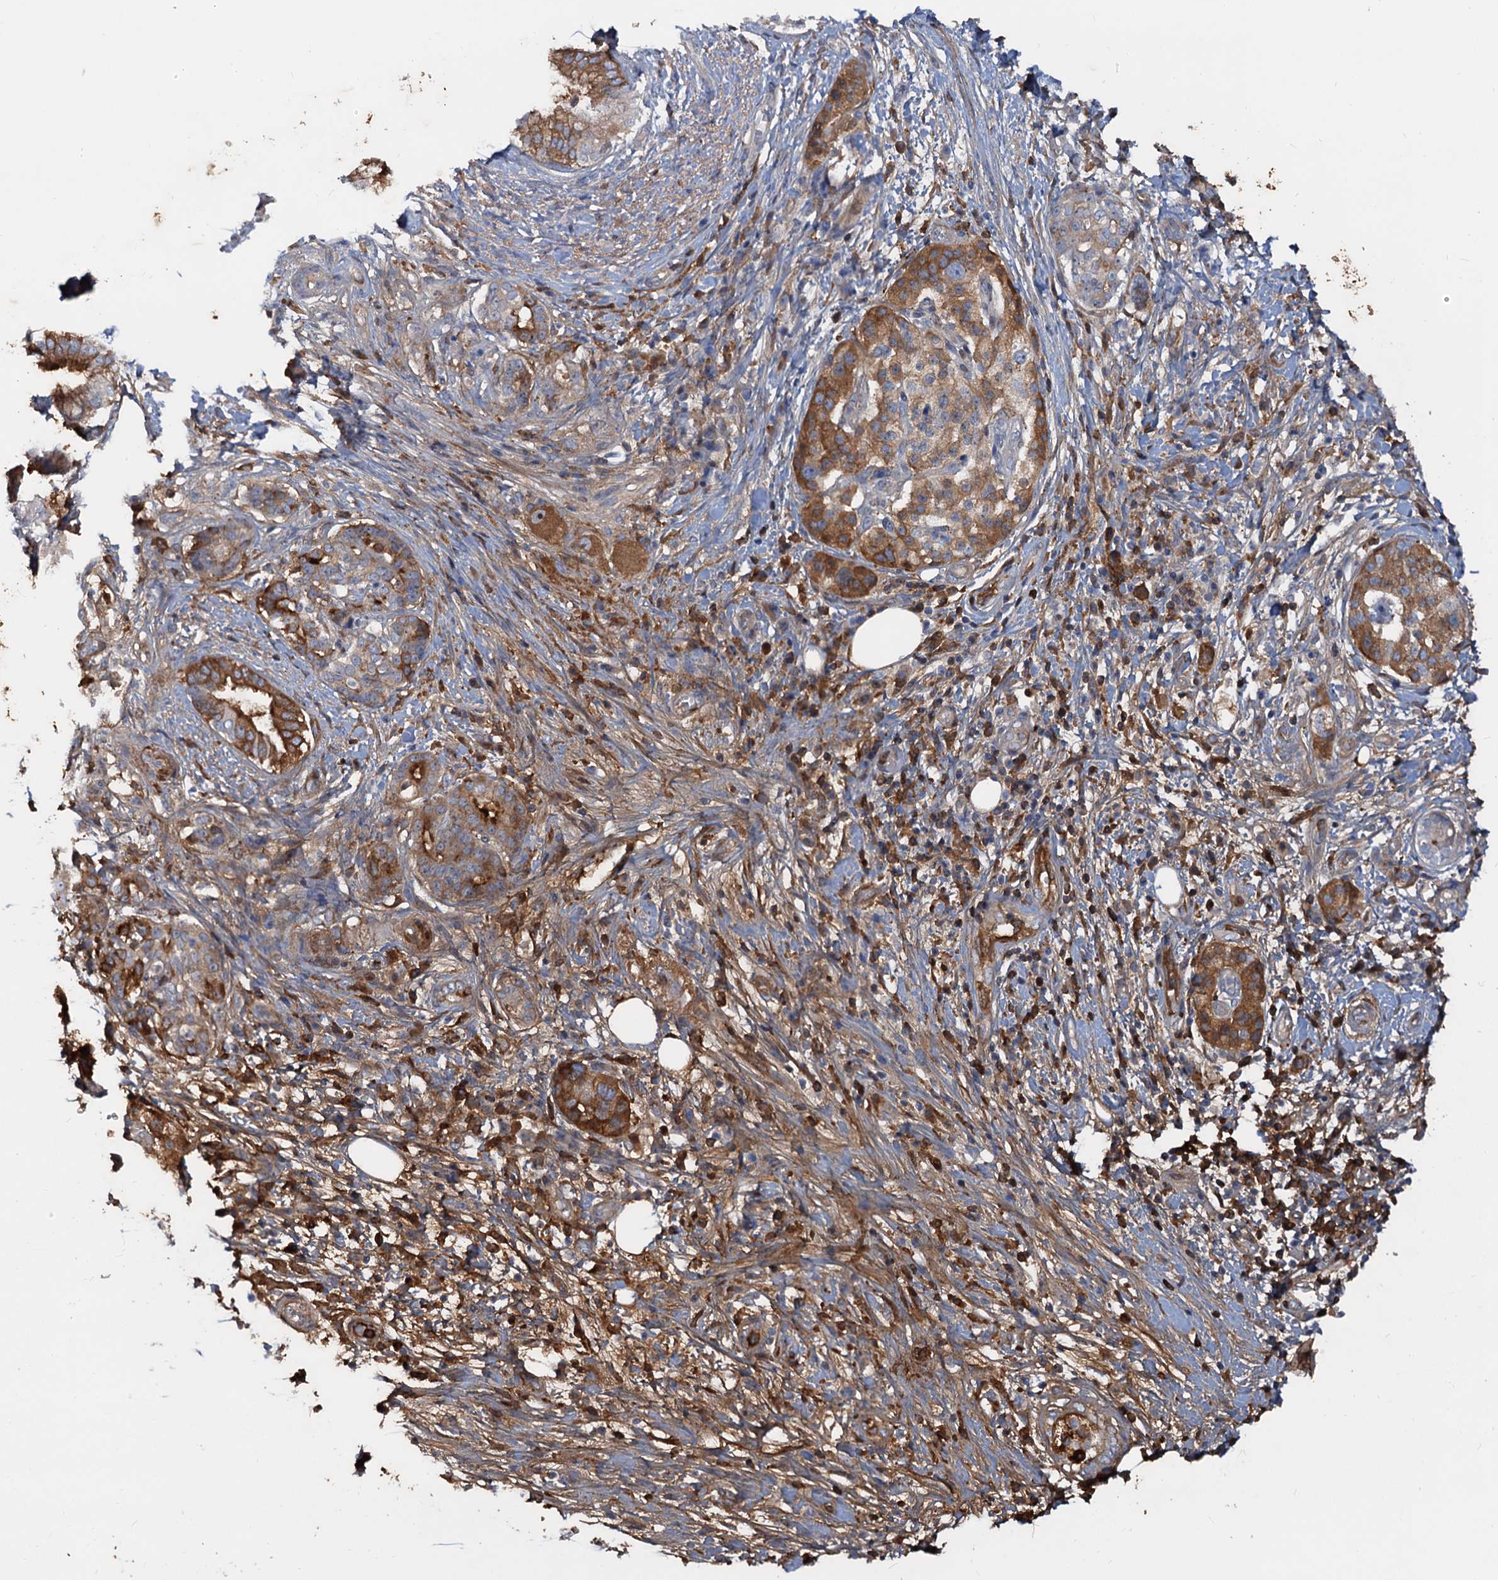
{"staining": {"intensity": "moderate", "quantity": "25%-75%", "location": "cytoplasmic/membranous"}, "tissue": "pancreatic cancer", "cell_type": "Tumor cells", "image_type": "cancer", "snomed": [{"axis": "morphology", "description": "Adenocarcinoma, NOS"}, {"axis": "topography", "description": "Pancreas"}], "caption": "A histopathology image of human adenocarcinoma (pancreatic) stained for a protein demonstrates moderate cytoplasmic/membranous brown staining in tumor cells.", "gene": "CHRD", "patient": {"sex": "female", "age": 73}}